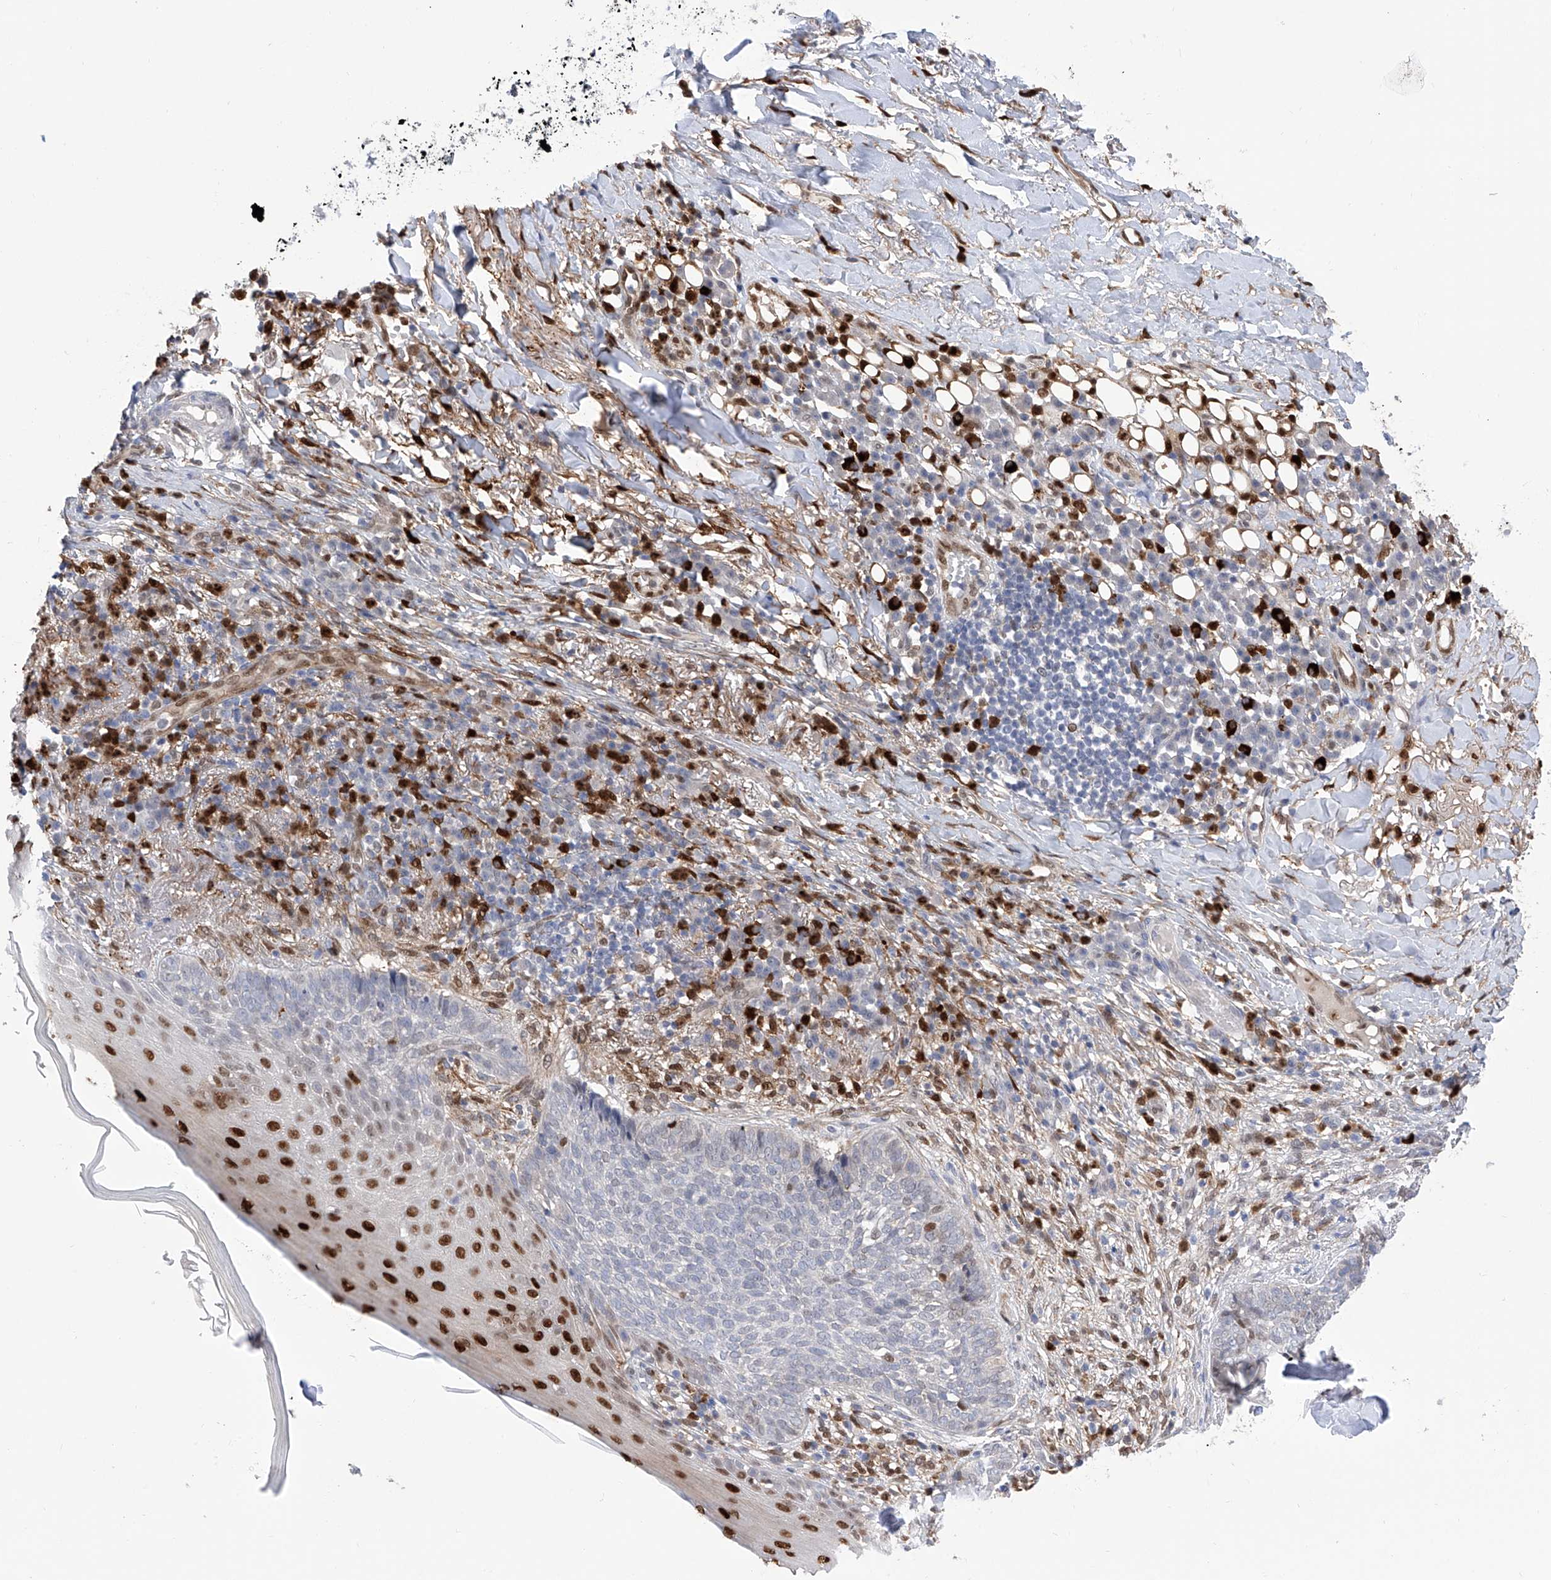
{"staining": {"intensity": "weak", "quantity": "<25%", "location": "nuclear"}, "tissue": "skin cancer", "cell_type": "Tumor cells", "image_type": "cancer", "snomed": [{"axis": "morphology", "description": "Basal cell carcinoma"}, {"axis": "topography", "description": "Skin"}], "caption": "High magnification brightfield microscopy of basal cell carcinoma (skin) stained with DAB (3,3'-diaminobenzidine) (brown) and counterstained with hematoxylin (blue): tumor cells show no significant positivity.", "gene": "PHF20", "patient": {"sex": "male", "age": 85}}